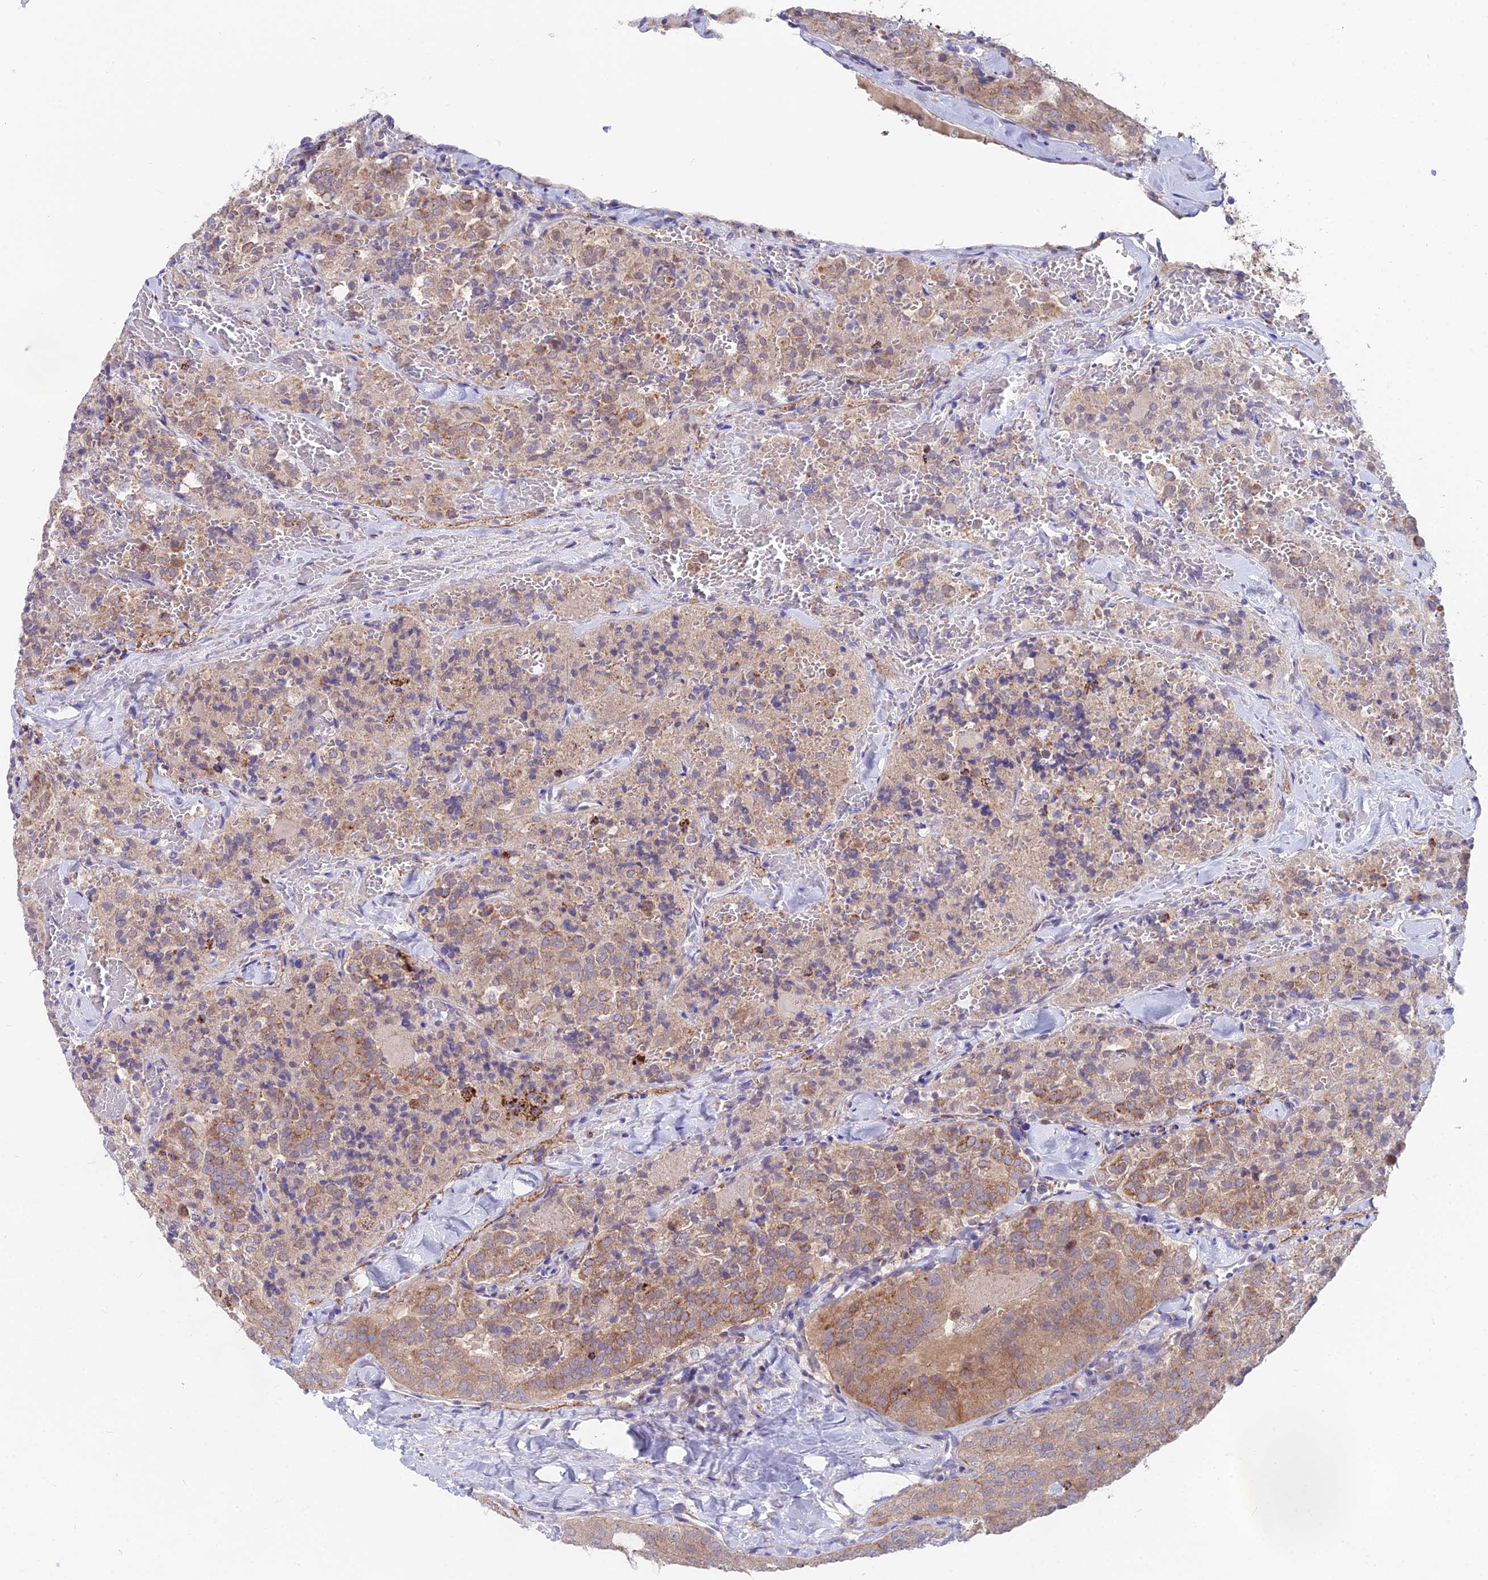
{"staining": {"intensity": "moderate", "quantity": ">75%", "location": "cytoplasmic/membranous"}, "tissue": "thyroid cancer", "cell_type": "Tumor cells", "image_type": "cancer", "snomed": [{"axis": "morphology", "description": "Follicular adenoma carcinoma, NOS"}, {"axis": "topography", "description": "Thyroid gland"}], "caption": "Protein expression analysis of human follicular adenoma carcinoma (thyroid) reveals moderate cytoplasmic/membranous positivity in approximately >75% of tumor cells.", "gene": "TIGD6", "patient": {"sex": "male", "age": 75}}